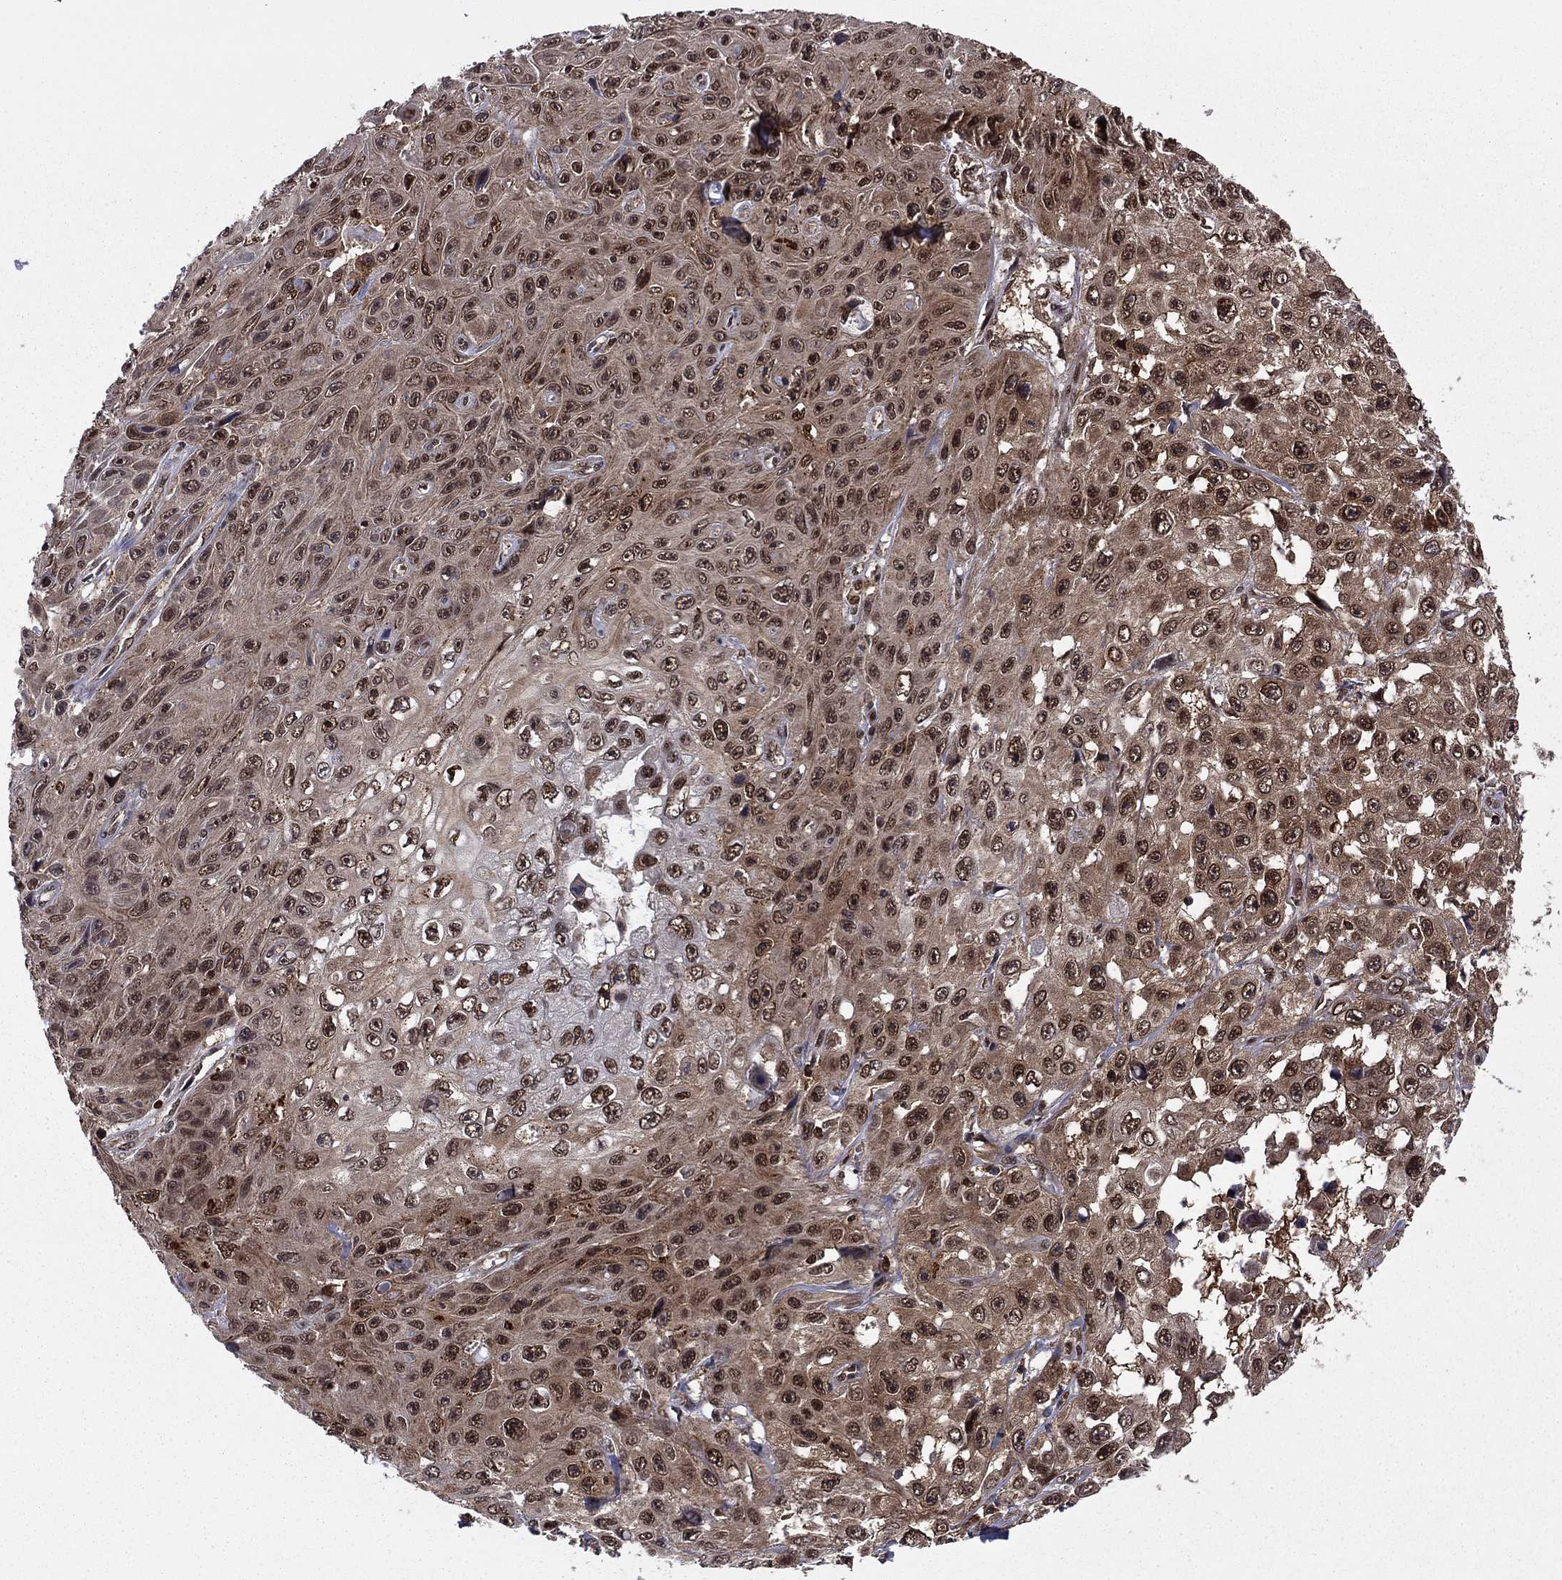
{"staining": {"intensity": "moderate", "quantity": "25%-75%", "location": "cytoplasmic/membranous,nuclear"}, "tissue": "skin cancer", "cell_type": "Tumor cells", "image_type": "cancer", "snomed": [{"axis": "morphology", "description": "Squamous cell carcinoma, NOS"}, {"axis": "topography", "description": "Skin"}], "caption": "Skin squamous cell carcinoma stained with IHC displays moderate cytoplasmic/membranous and nuclear expression in approximately 25%-75% of tumor cells.", "gene": "PSMD2", "patient": {"sex": "male", "age": 82}}